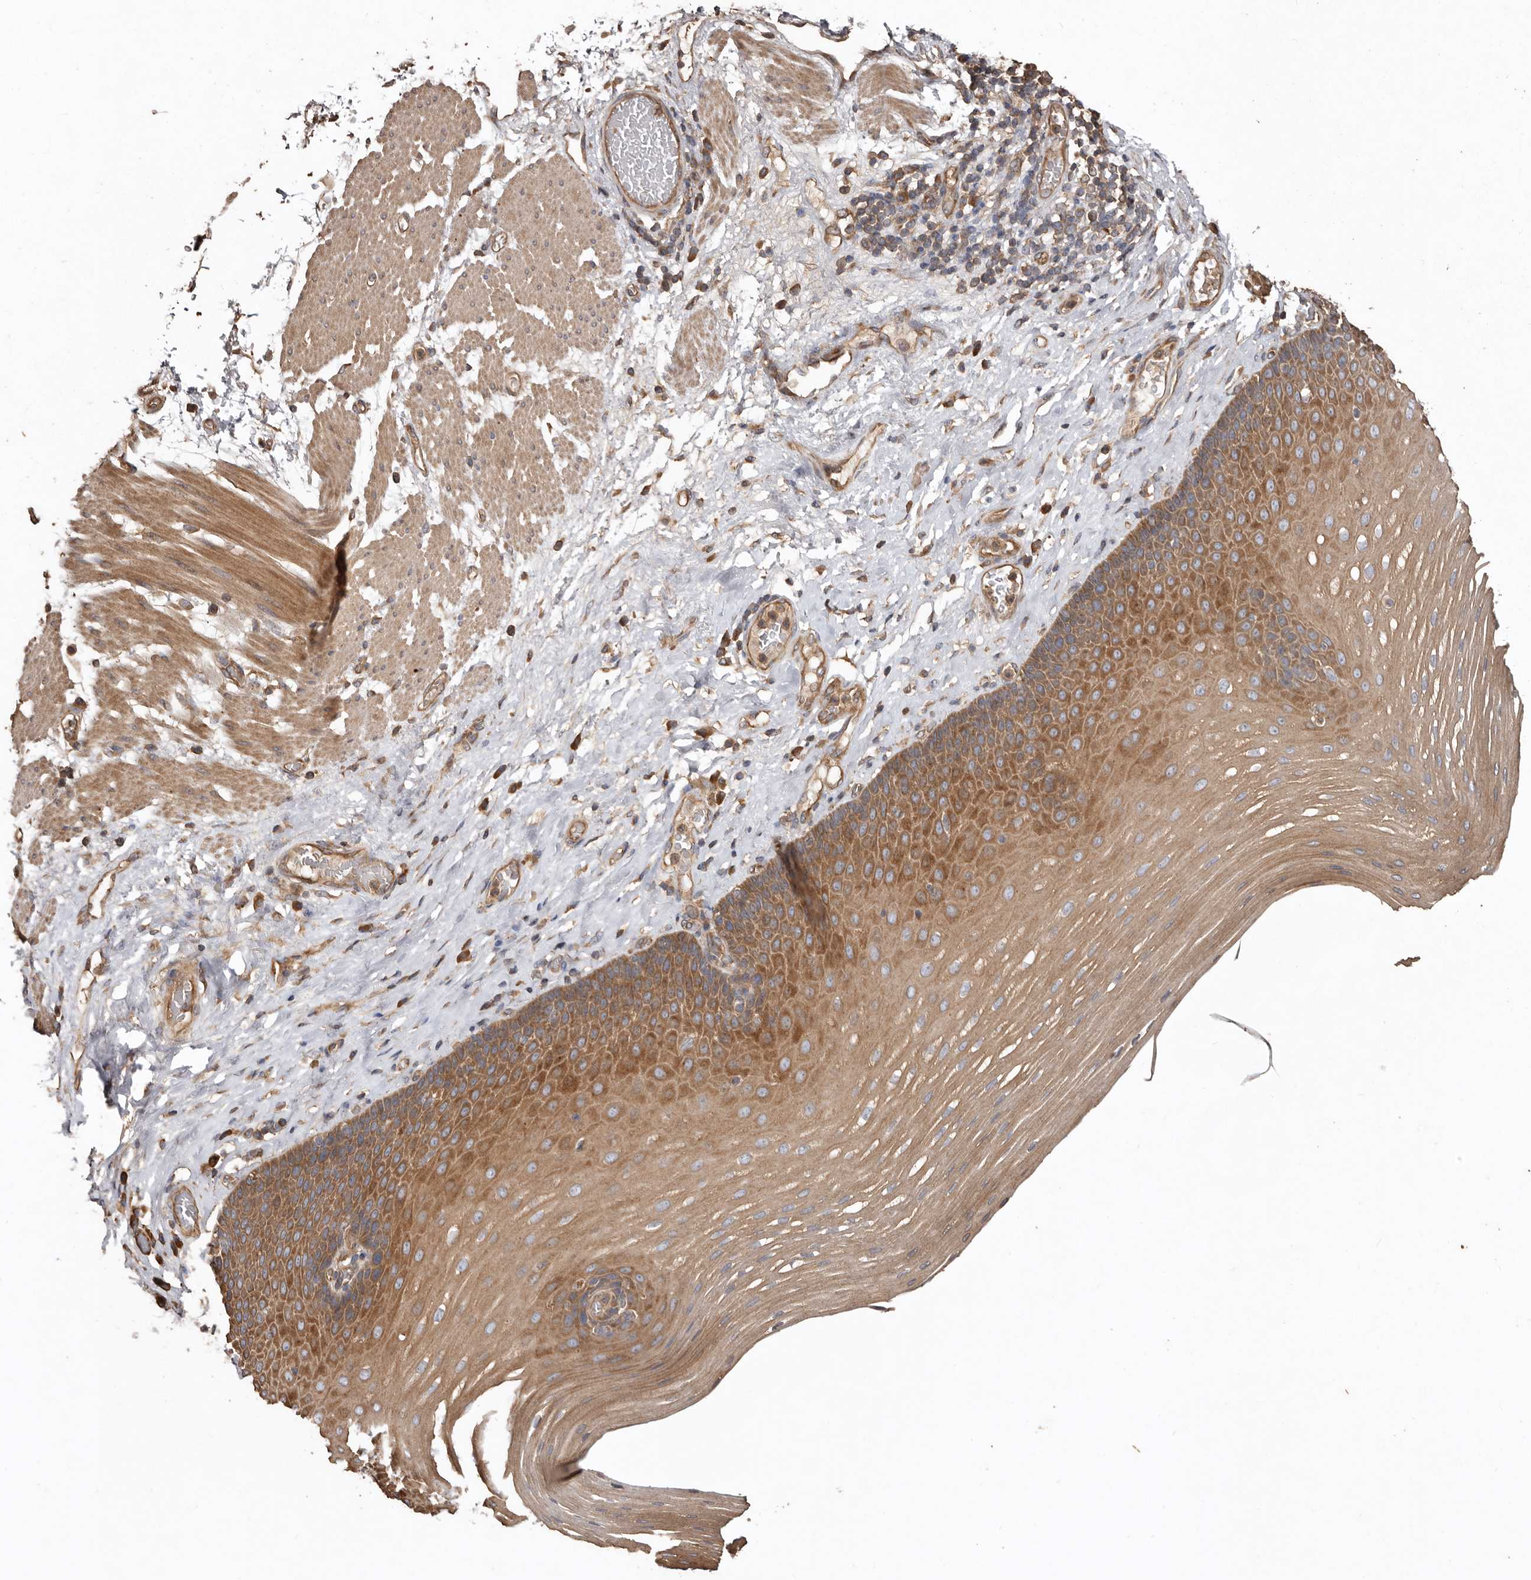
{"staining": {"intensity": "moderate", "quantity": ">75%", "location": "cytoplasmic/membranous"}, "tissue": "esophagus", "cell_type": "Squamous epithelial cells", "image_type": "normal", "snomed": [{"axis": "morphology", "description": "Normal tissue, NOS"}, {"axis": "topography", "description": "Esophagus"}], "caption": "Squamous epithelial cells demonstrate medium levels of moderate cytoplasmic/membranous positivity in approximately >75% of cells in normal human esophagus. (brown staining indicates protein expression, while blue staining denotes nuclei).", "gene": "FLCN", "patient": {"sex": "male", "age": 62}}